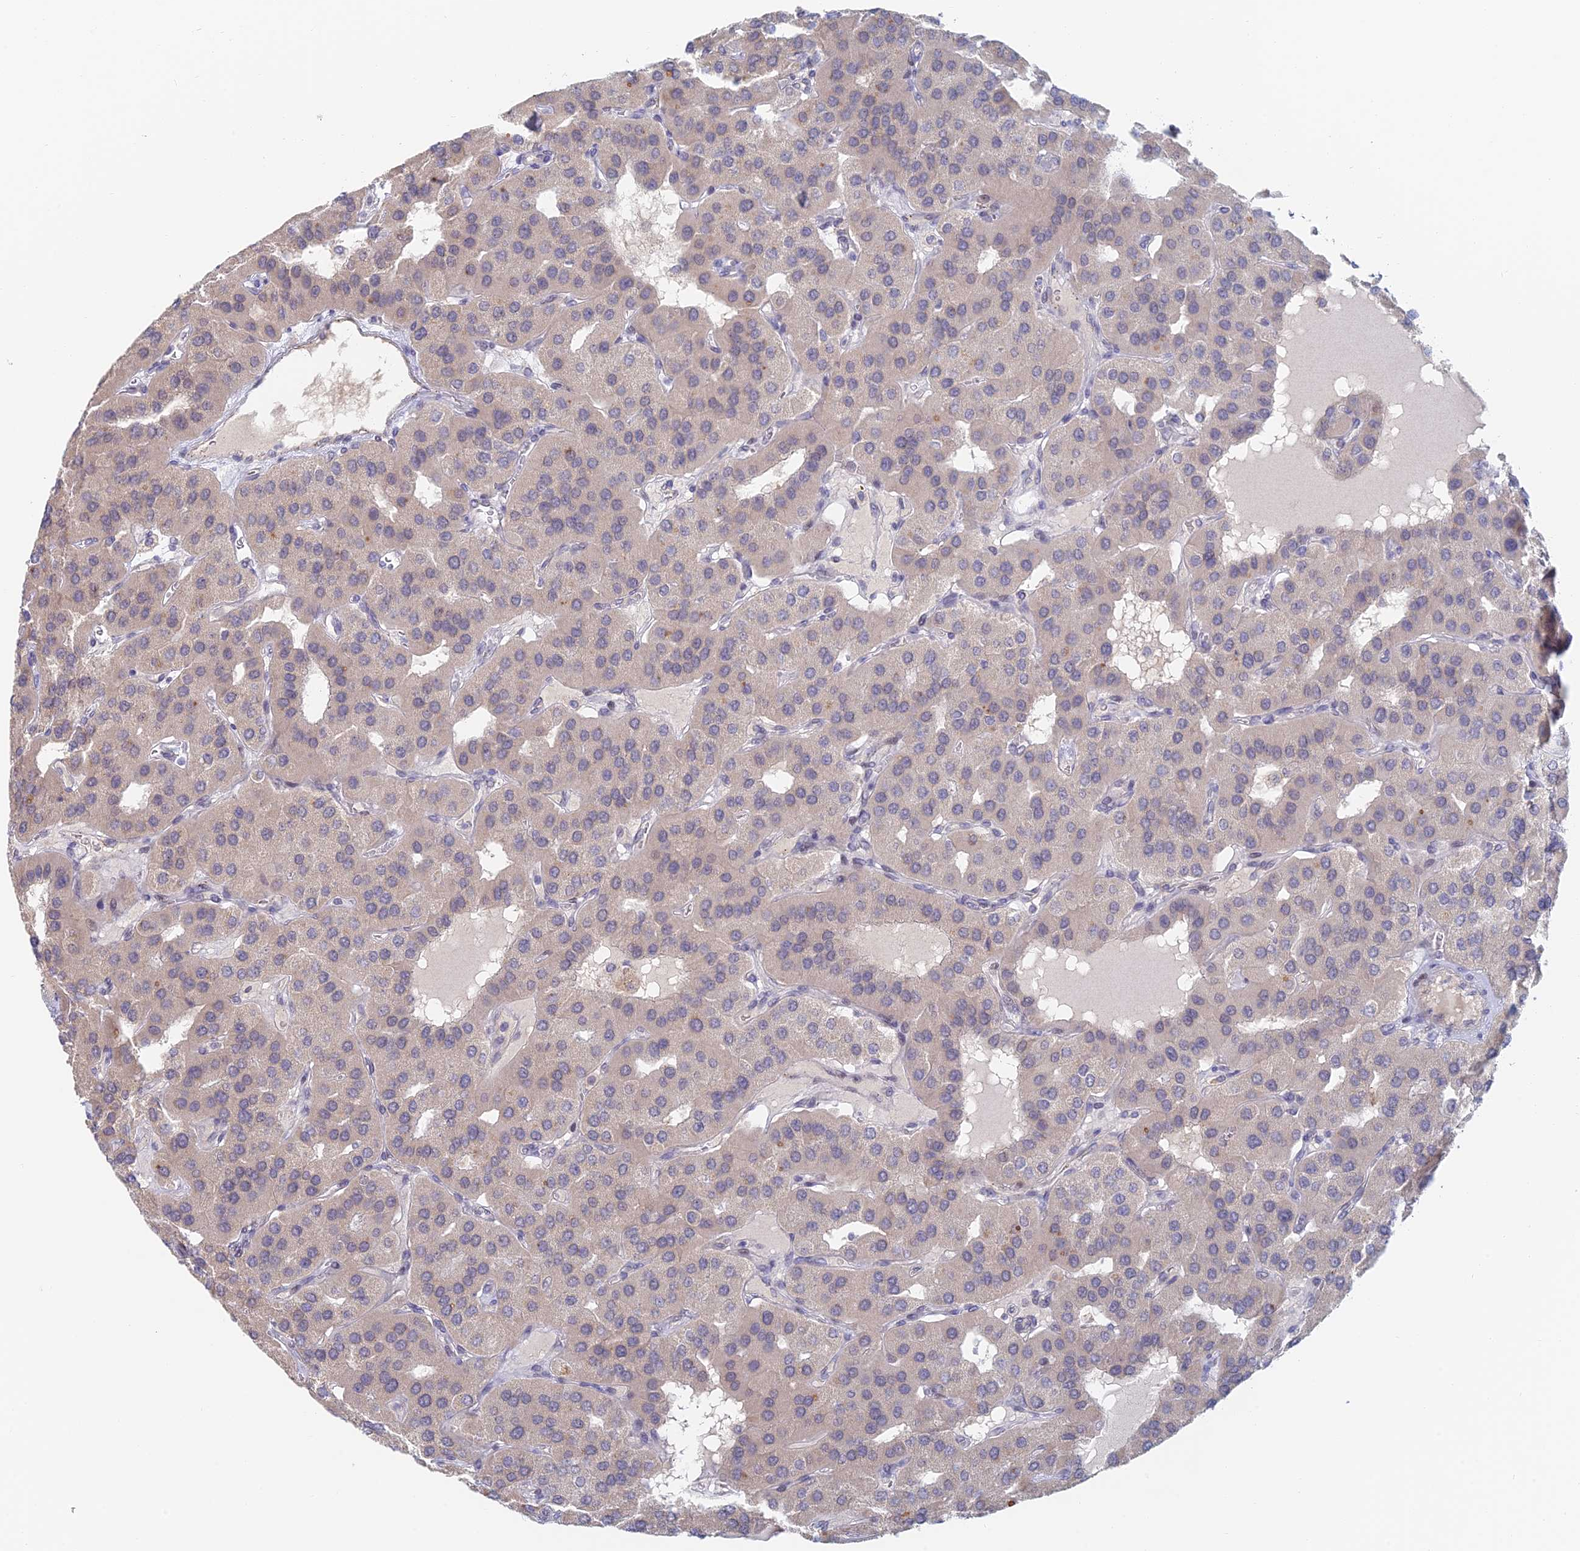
{"staining": {"intensity": "weak", "quantity": "<25%", "location": "cytoplasmic/membranous"}, "tissue": "parathyroid gland", "cell_type": "Glandular cells", "image_type": "normal", "snomed": [{"axis": "morphology", "description": "Normal tissue, NOS"}, {"axis": "morphology", "description": "Adenoma, NOS"}, {"axis": "topography", "description": "Parathyroid gland"}], "caption": "Glandular cells show no significant staining in benign parathyroid gland.", "gene": "ZUP1", "patient": {"sex": "female", "age": 86}}